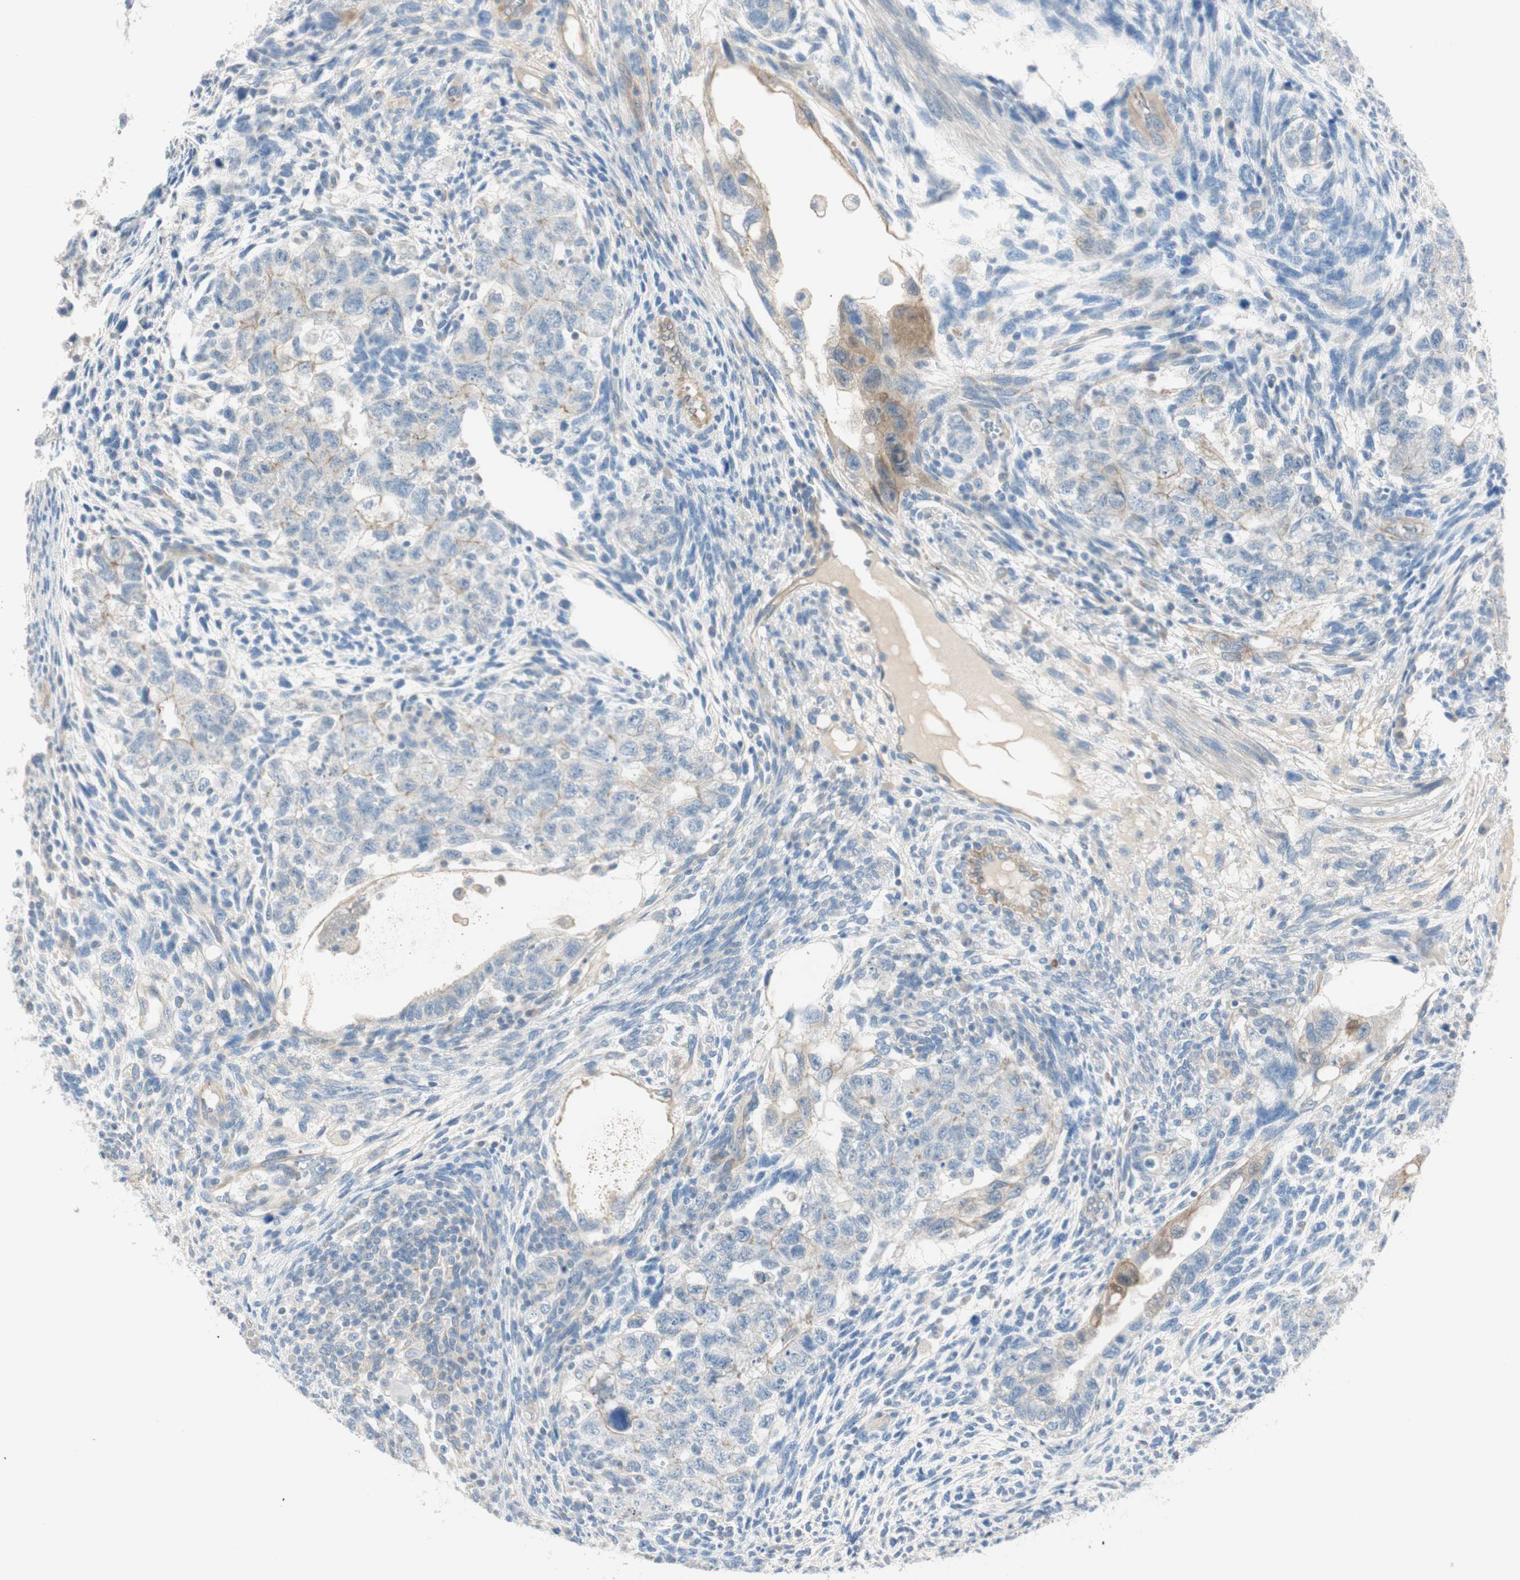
{"staining": {"intensity": "weak", "quantity": "<25%", "location": "cytoplasmic/membranous"}, "tissue": "testis cancer", "cell_type": "Tumor cells", "image_type": "cancer", "snomed": [{"axis": "morphology", "description": "Normal tissue, NOS"}, {"axis": "morphology", "description": "Carcinoma, Embryonal, NOS"}, {"axis": "topography", "description": "Testis"}], "caption": "DAB (3,3'-diaminobenzidine) immunohistochemical staining of testis embryonal carcinoma reveals no significant positivity in tumor cells. Brightfield microscopy of IHC stained with DAB (3,3'-diaminobenzidine) (brown) and hematoxylin (blue), captured at high magnification.", "gene": "CDK3", "patient": {"sex": "male", "age": 36}}